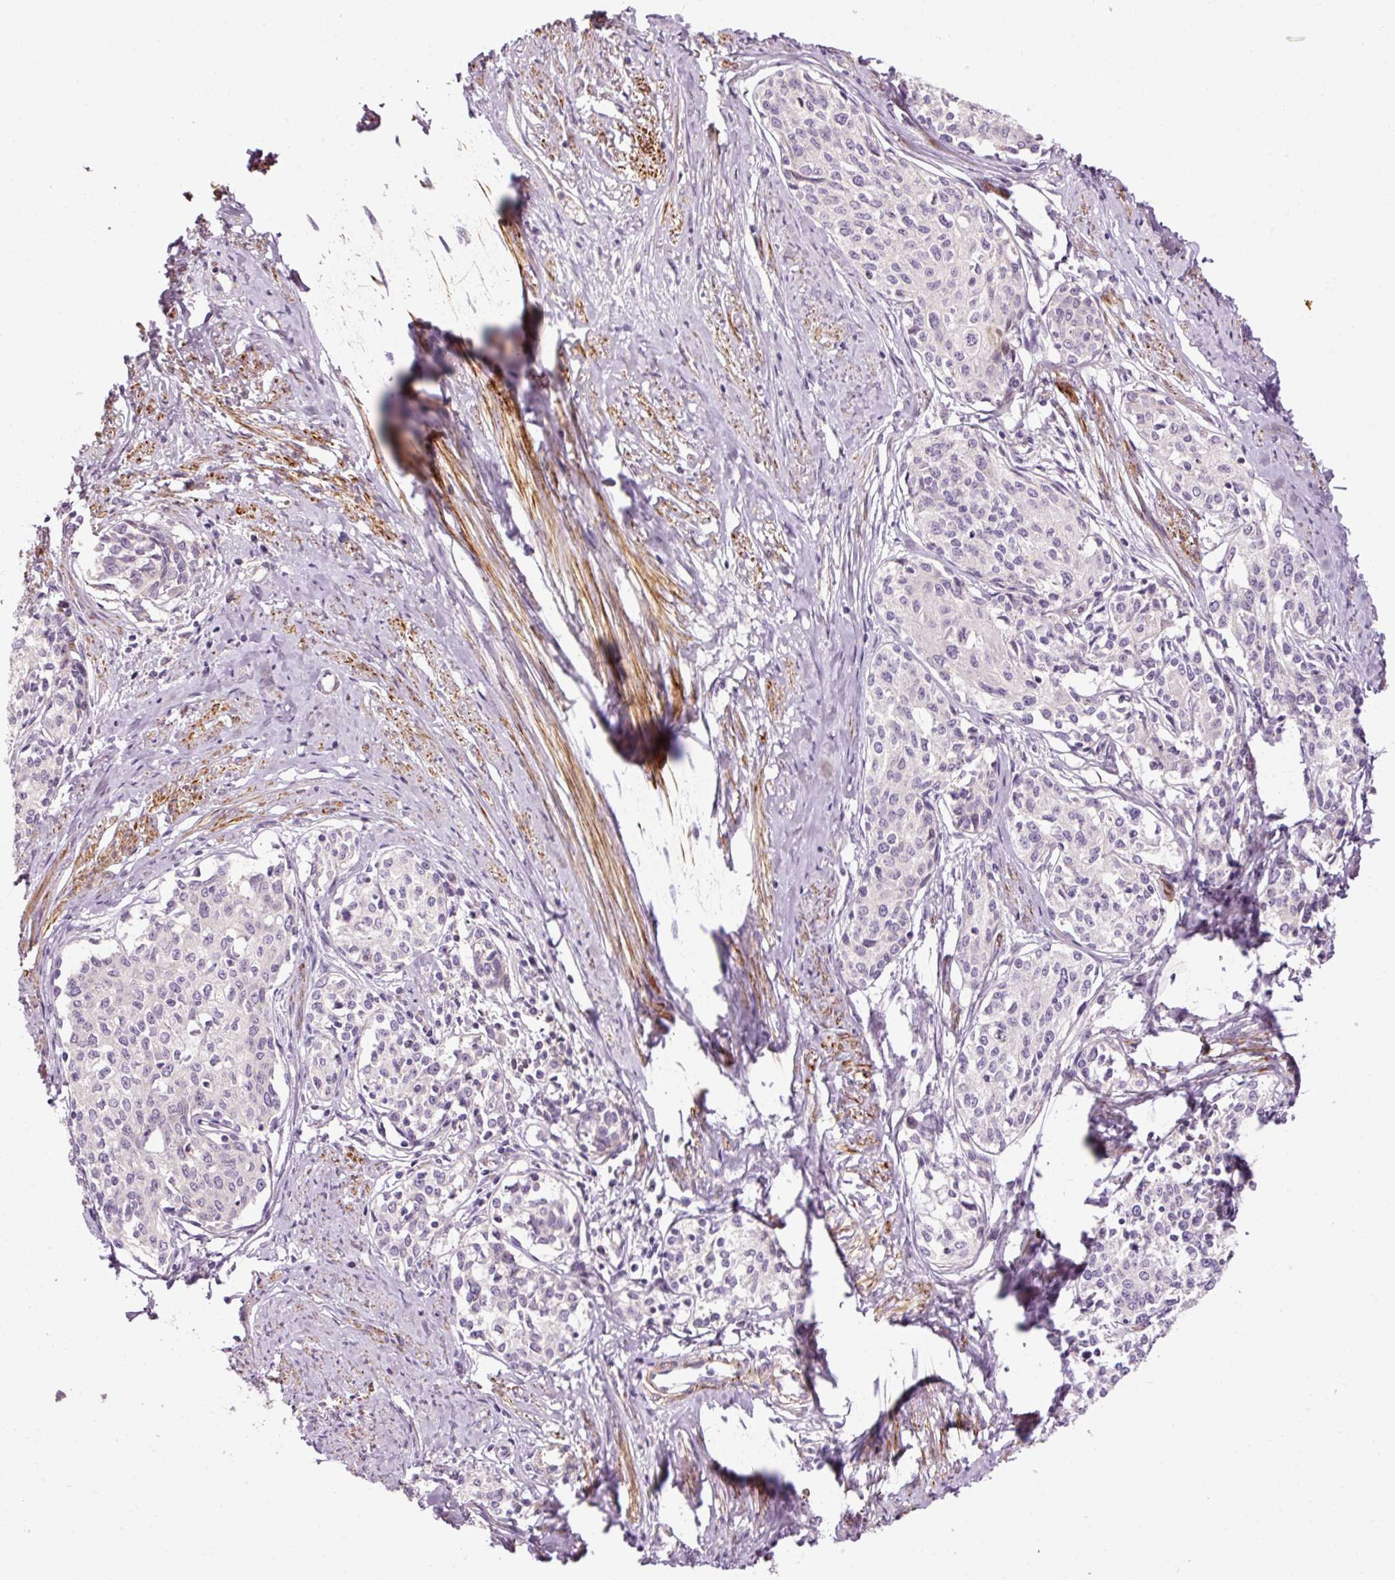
{"staining": {"intensity": "negative", "quantity": "none", "location": "none"}, "tissue": "cervical cancer", "cell_type": "Tumor cells", "image_type": "cancer", "snomed": [{"axis": "morphology", "description": "Squamous cell carcinoma, NOS"}, {"axis": "morphology", "description": "Adenocarcinoma, NOS"}, {"axis": "topography", "description": "Cervix"}], "caption": "This is an immunohistochemistry micrograph of cervical cancer (squamous cell carcinoma). There is no expression in tumor cells.", "gene": "ANKRD20A1", "patient": {"sex": "female", "age": 52}}